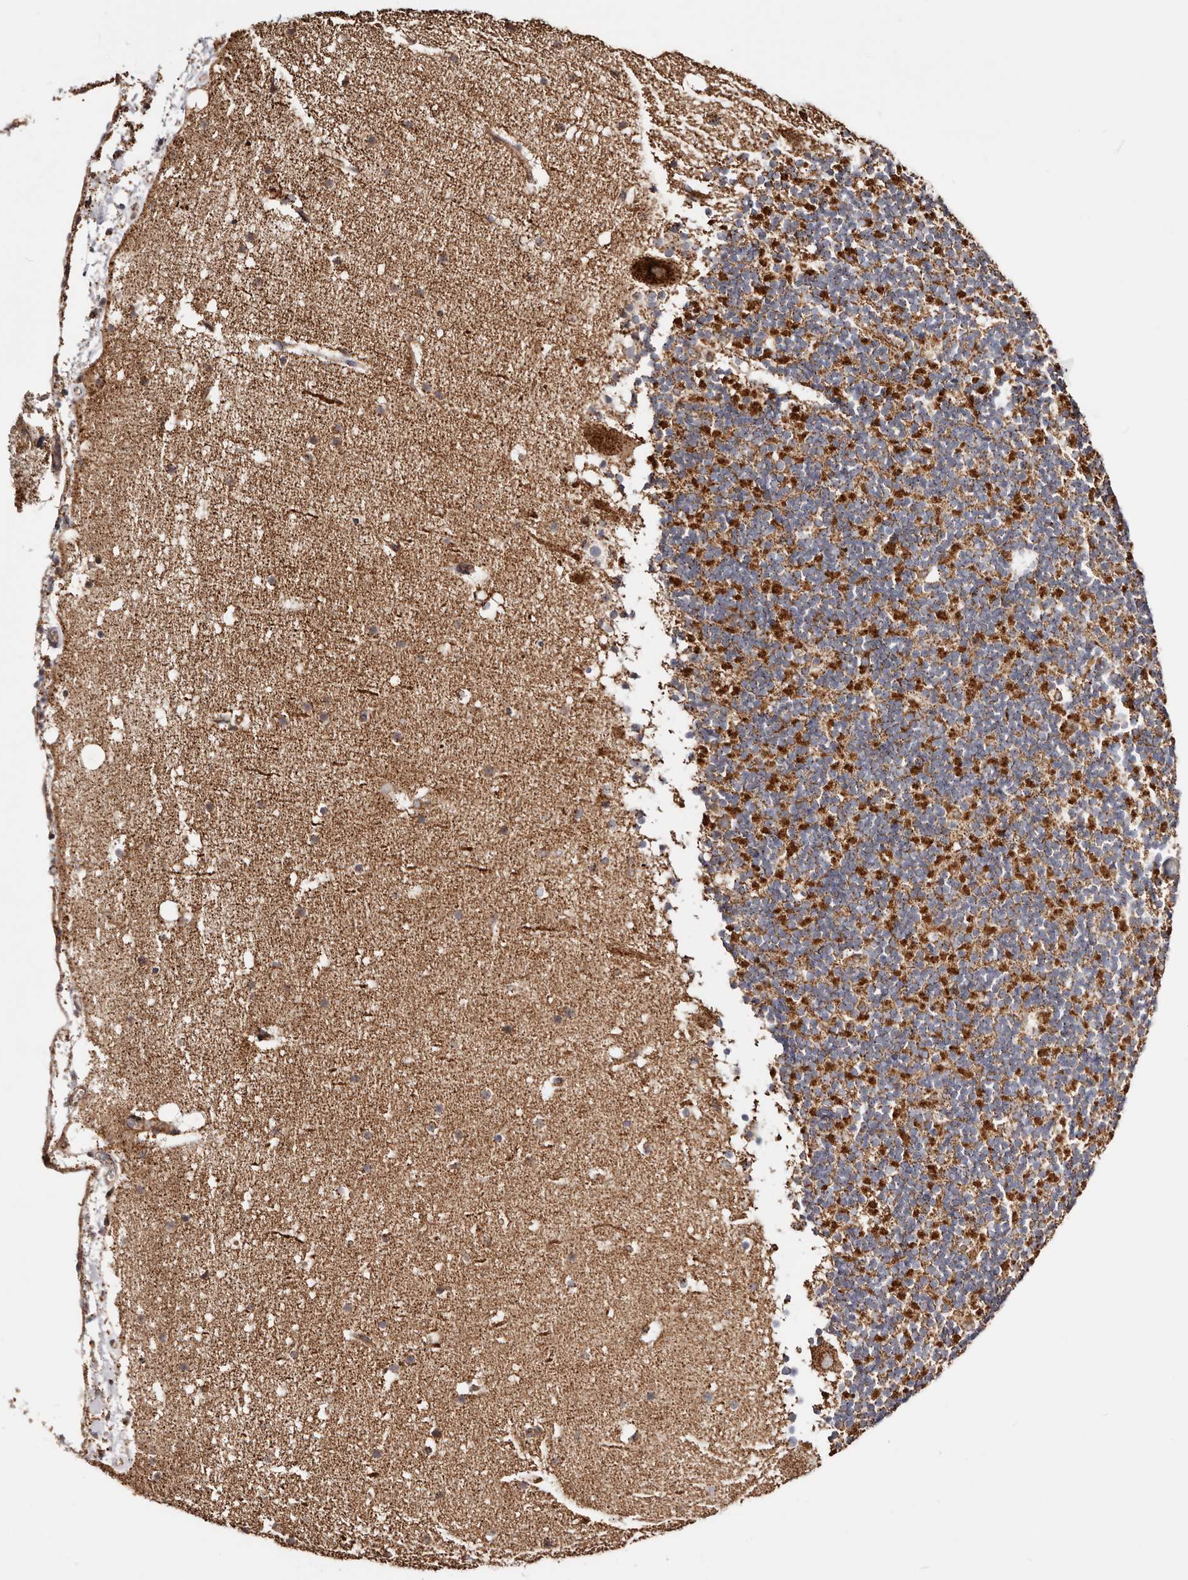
{"staining": {"intensity": "weak", "quantity": "25%-75%", "location": "cytoplasmic/membranous"}, "tissue": "cerebellum", "cell_type": "Cells in granular layer", "image_type": "normal", "snomed": [{"axis": "morphology", "description": "Normal tissue, NOS"}, {"axis": "topography", "description": "Cerebellum"}], "caption": "This image displays normal cerebellum stained with IHC to label a protein in brown. The cytoplasmic/membranous of cells in granular layer show weak positivity for the protein. Nuclei are counter-stained blue.", "gene": "PRKACB", "patient": {"sex": "male", "age": 57}}